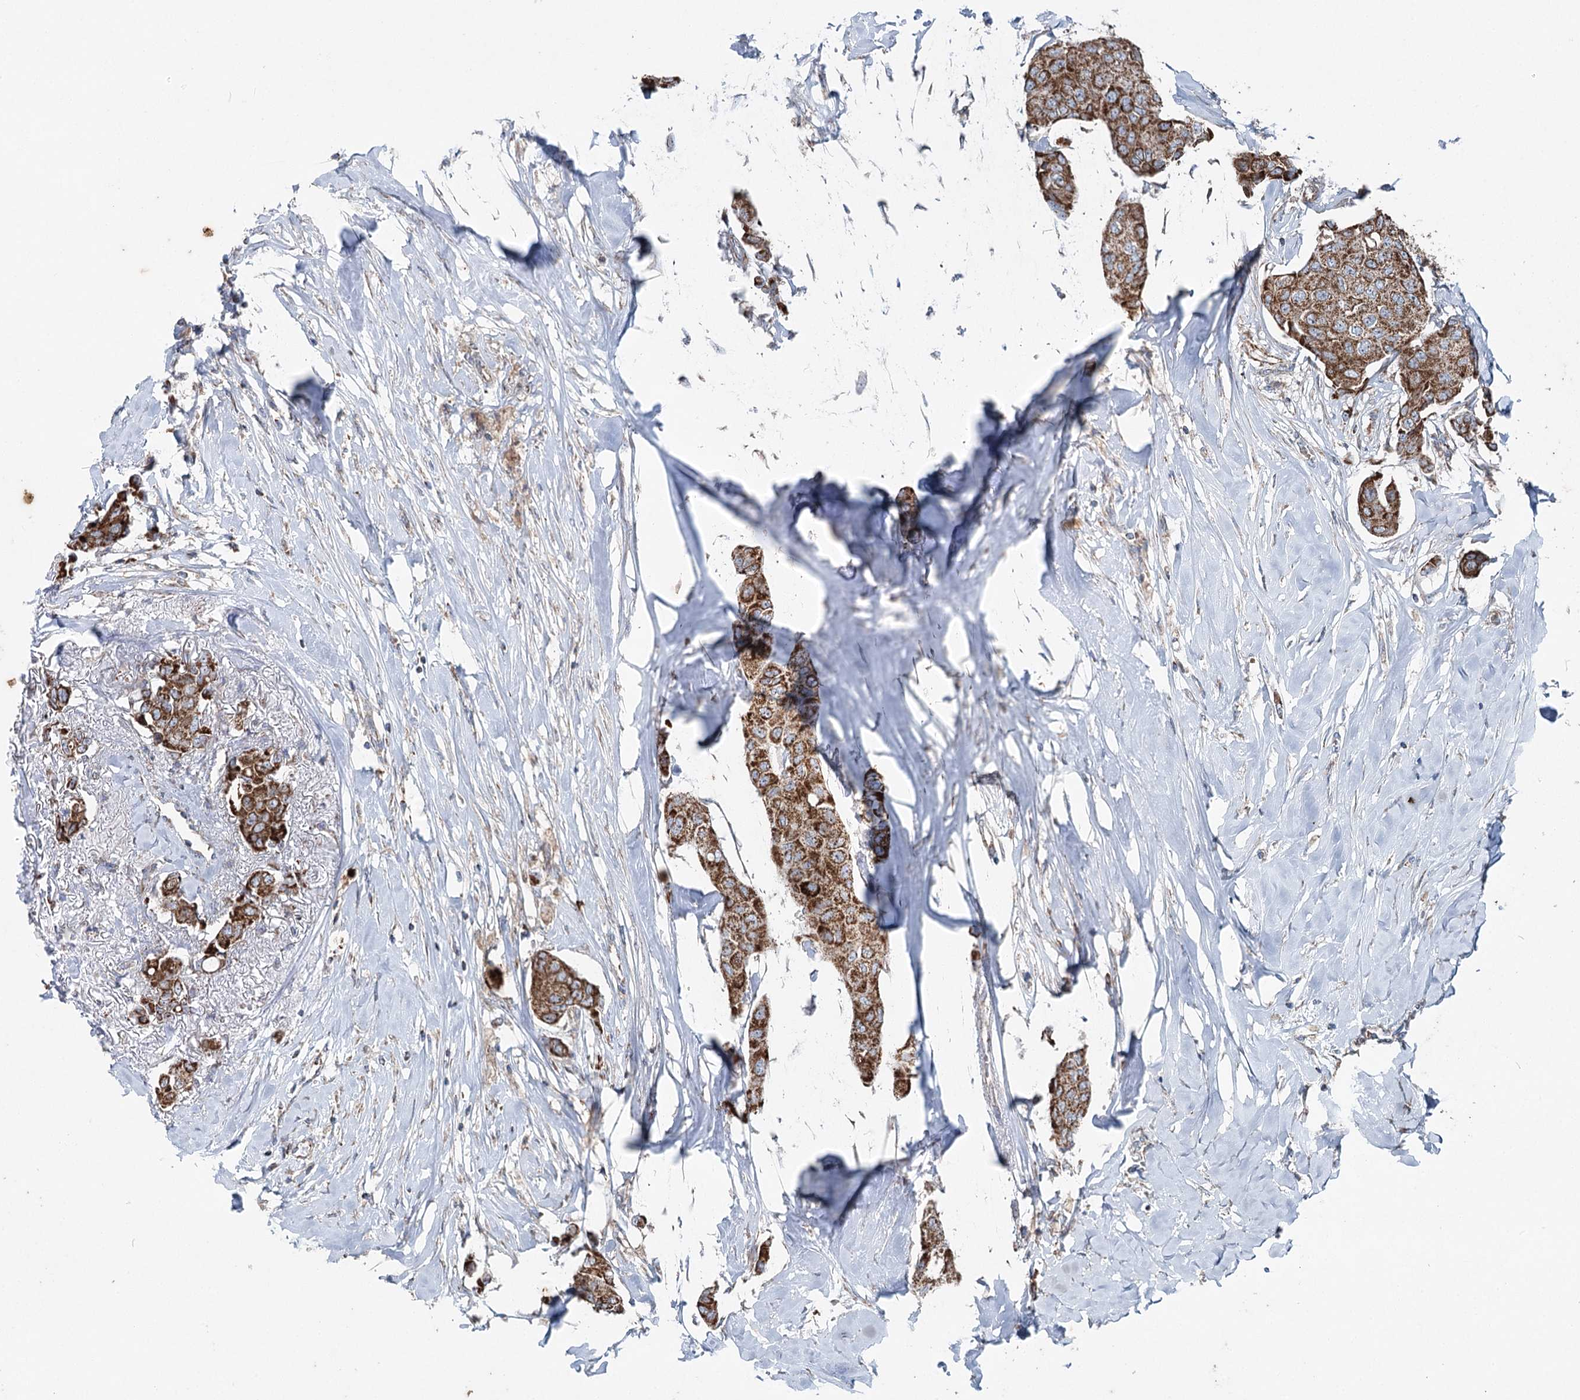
{"staining": {"intensity": "strong", "quantity": ">75%", "location": "cytoplasmic/membranous"}, "tissue": "breast cancer", "cell_type": "Tumor cells", "image_type": "cancer", "snomed": [{"axis": "morphology", "description": "Duct carcinoma"}, {"axis": "topography", "description": "Breast"}], "caption": "Immunohistochemical staining of breast cancer (invasive ductal carcinoma) reveals strong cytoplasmic/membranous protein staining in approximately >75% of tumor cells. (brown staining indicates protein expression, while blue staining denotes nuclei).", "gene": "UCN3", "patient": {"sex": "female", "age": 80}}